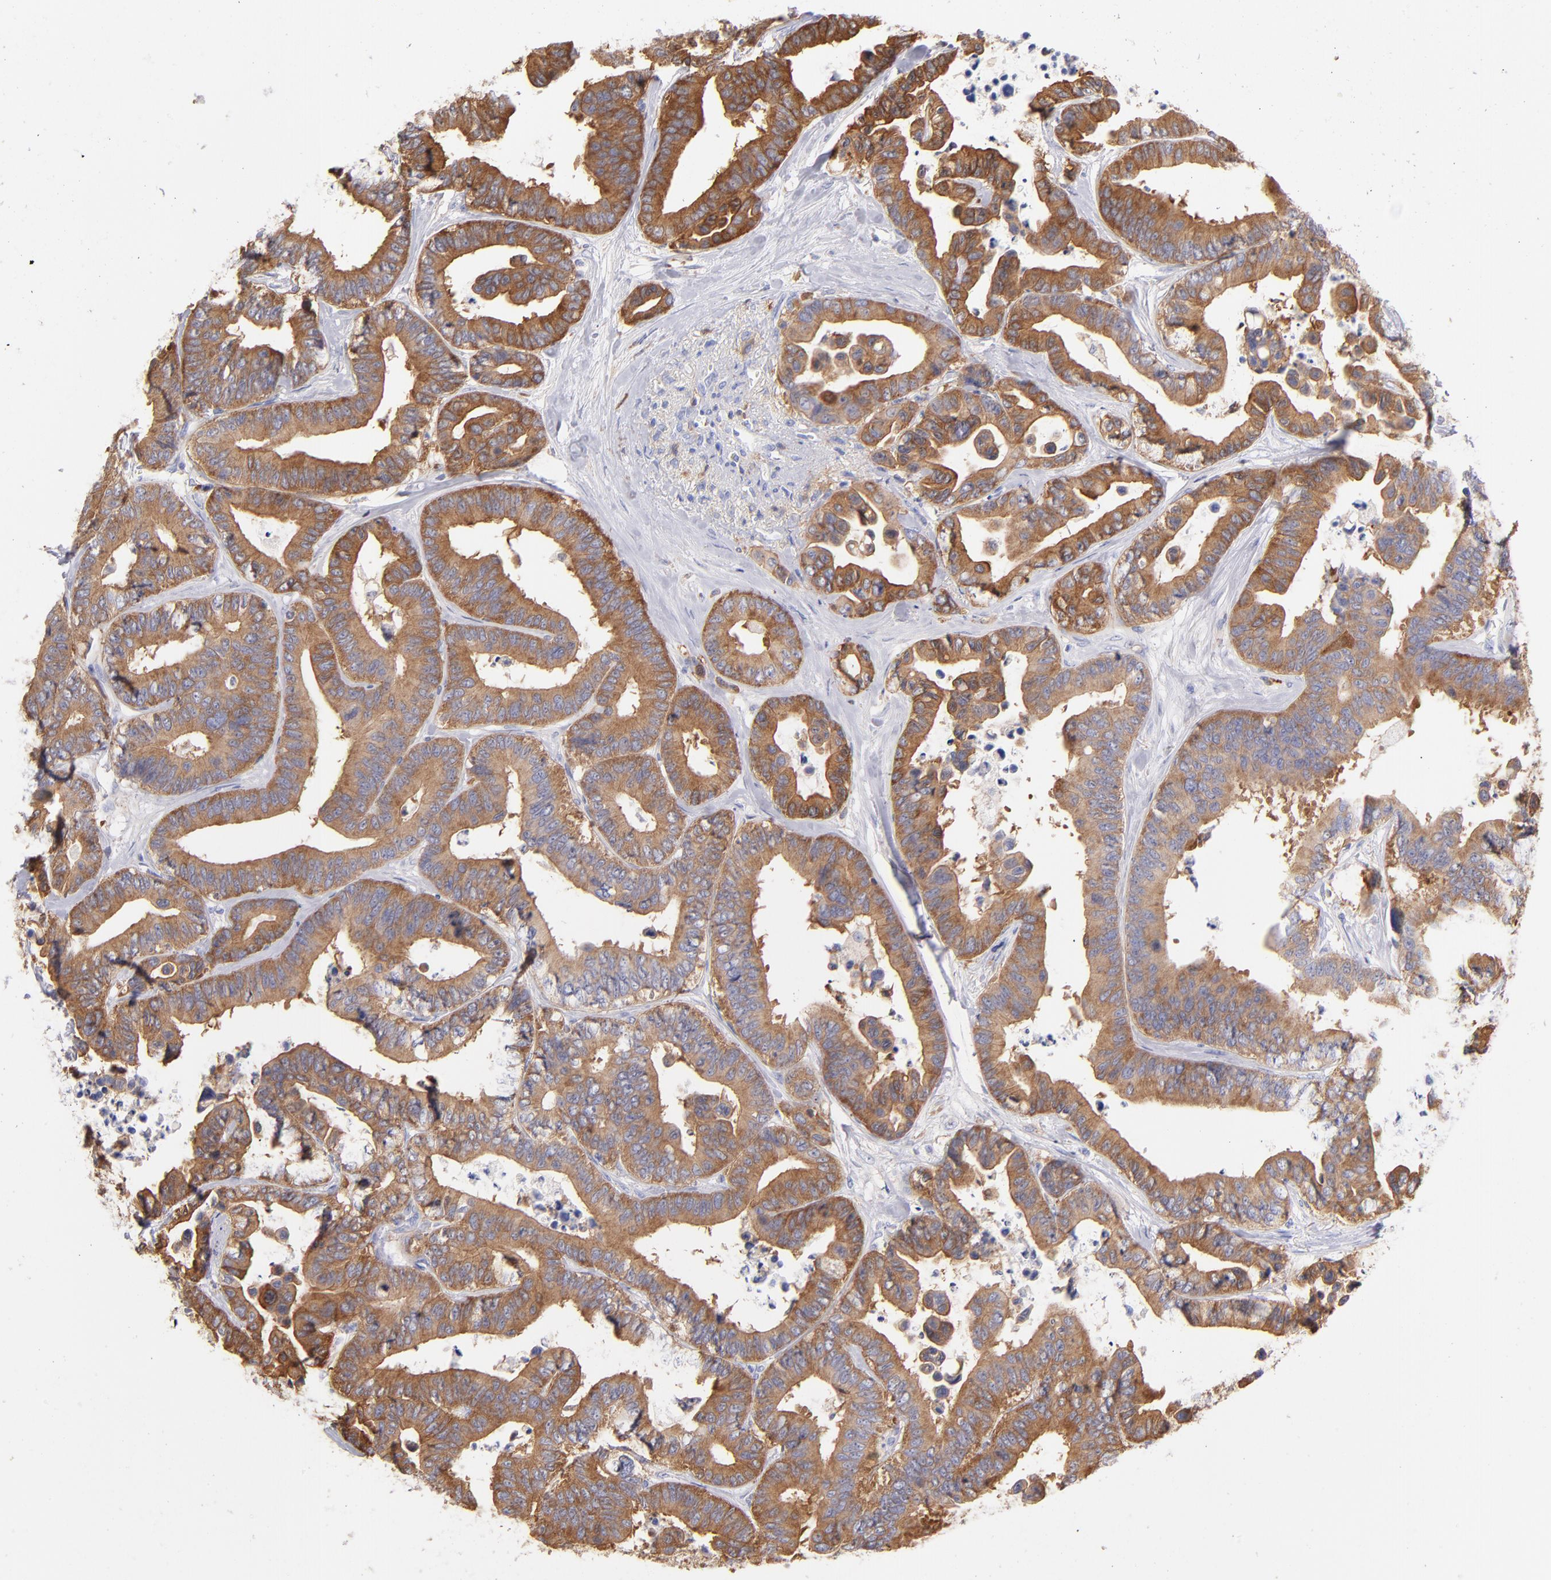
{"staining": {"intensity": "moderate", "quantity": ">75%", "location": "cytoplasmic/membranous"}, "tissue": "colorectal cancer", "cell_type": "Tumor cells", "image_type": "cancer", "snomed": [{"axis": "morphology", "description": "Adenocarcinoma, NOS"}, {"axis": "topography", "description": "Colon"}], "caption": "Immunohistochemical staining of human colorectal cancer (adenocarcinoma) shows medium levels of moderate cytoplasmic/membranous protein positivity in about >75% of tumor cells.", "gene": "PRKCA", "patient": {"sex": "male", "age": 82}}